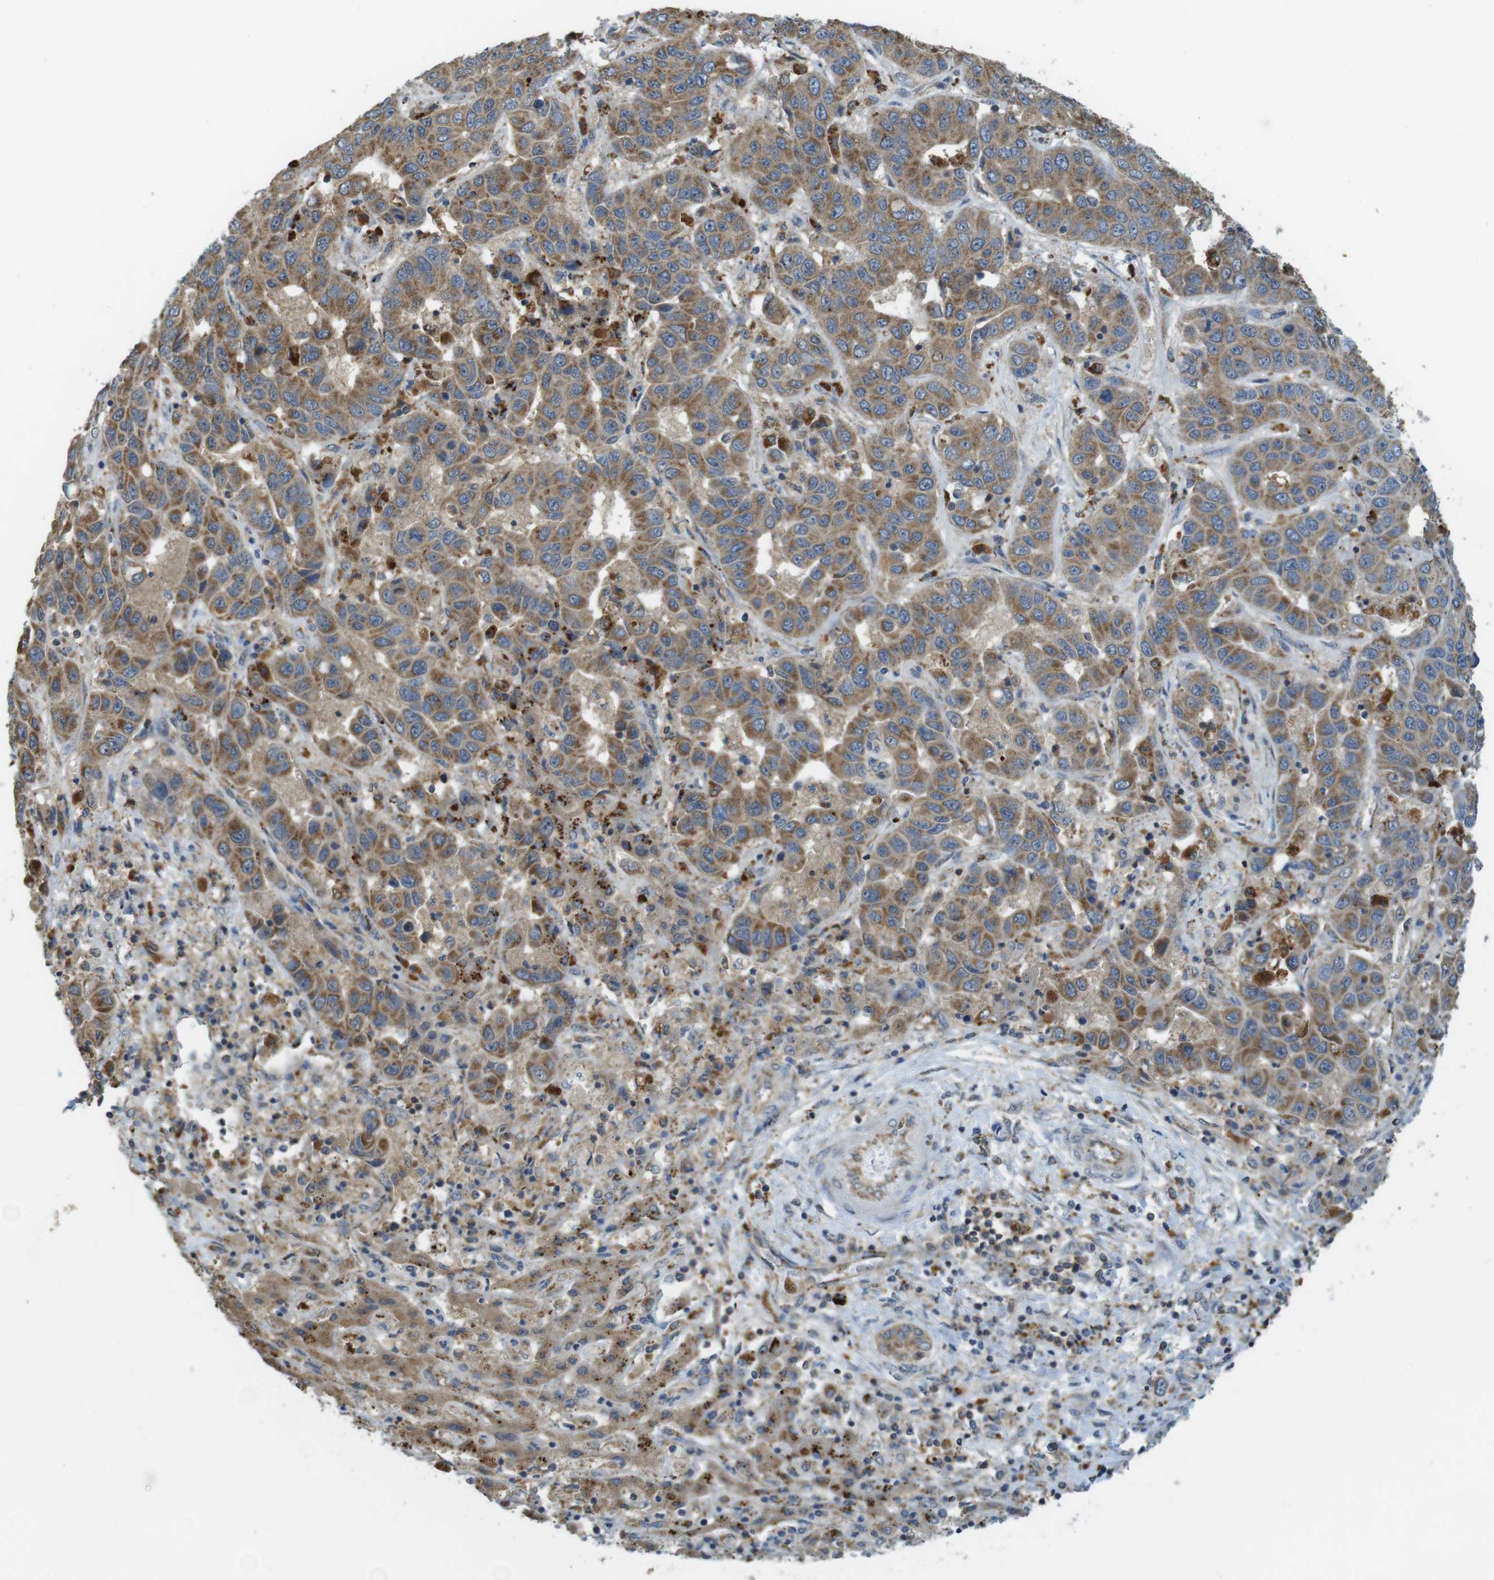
{"staining": {"intensity": "moderate", "quantity": ">75%", "location": "cytoplasmic/membranous"}, "tissue": "liver cancer", "cell_type": "Tumor cells", "image_type": "cancer", "snomed": [{"axis": "morphology", "description": "Cholangiocarcinoma"}, {"axis": "topography", "description": "Liver"}], "caption": "IHC (DAB (3,3'-diaminobenzidine)) staining of liver cancer exhibits moderate cytoplasmic/membranous protein expression in about >75% of tumor cells.", "gene": "BRI3BP", "patient": {"sex": "female", "age": 52}}